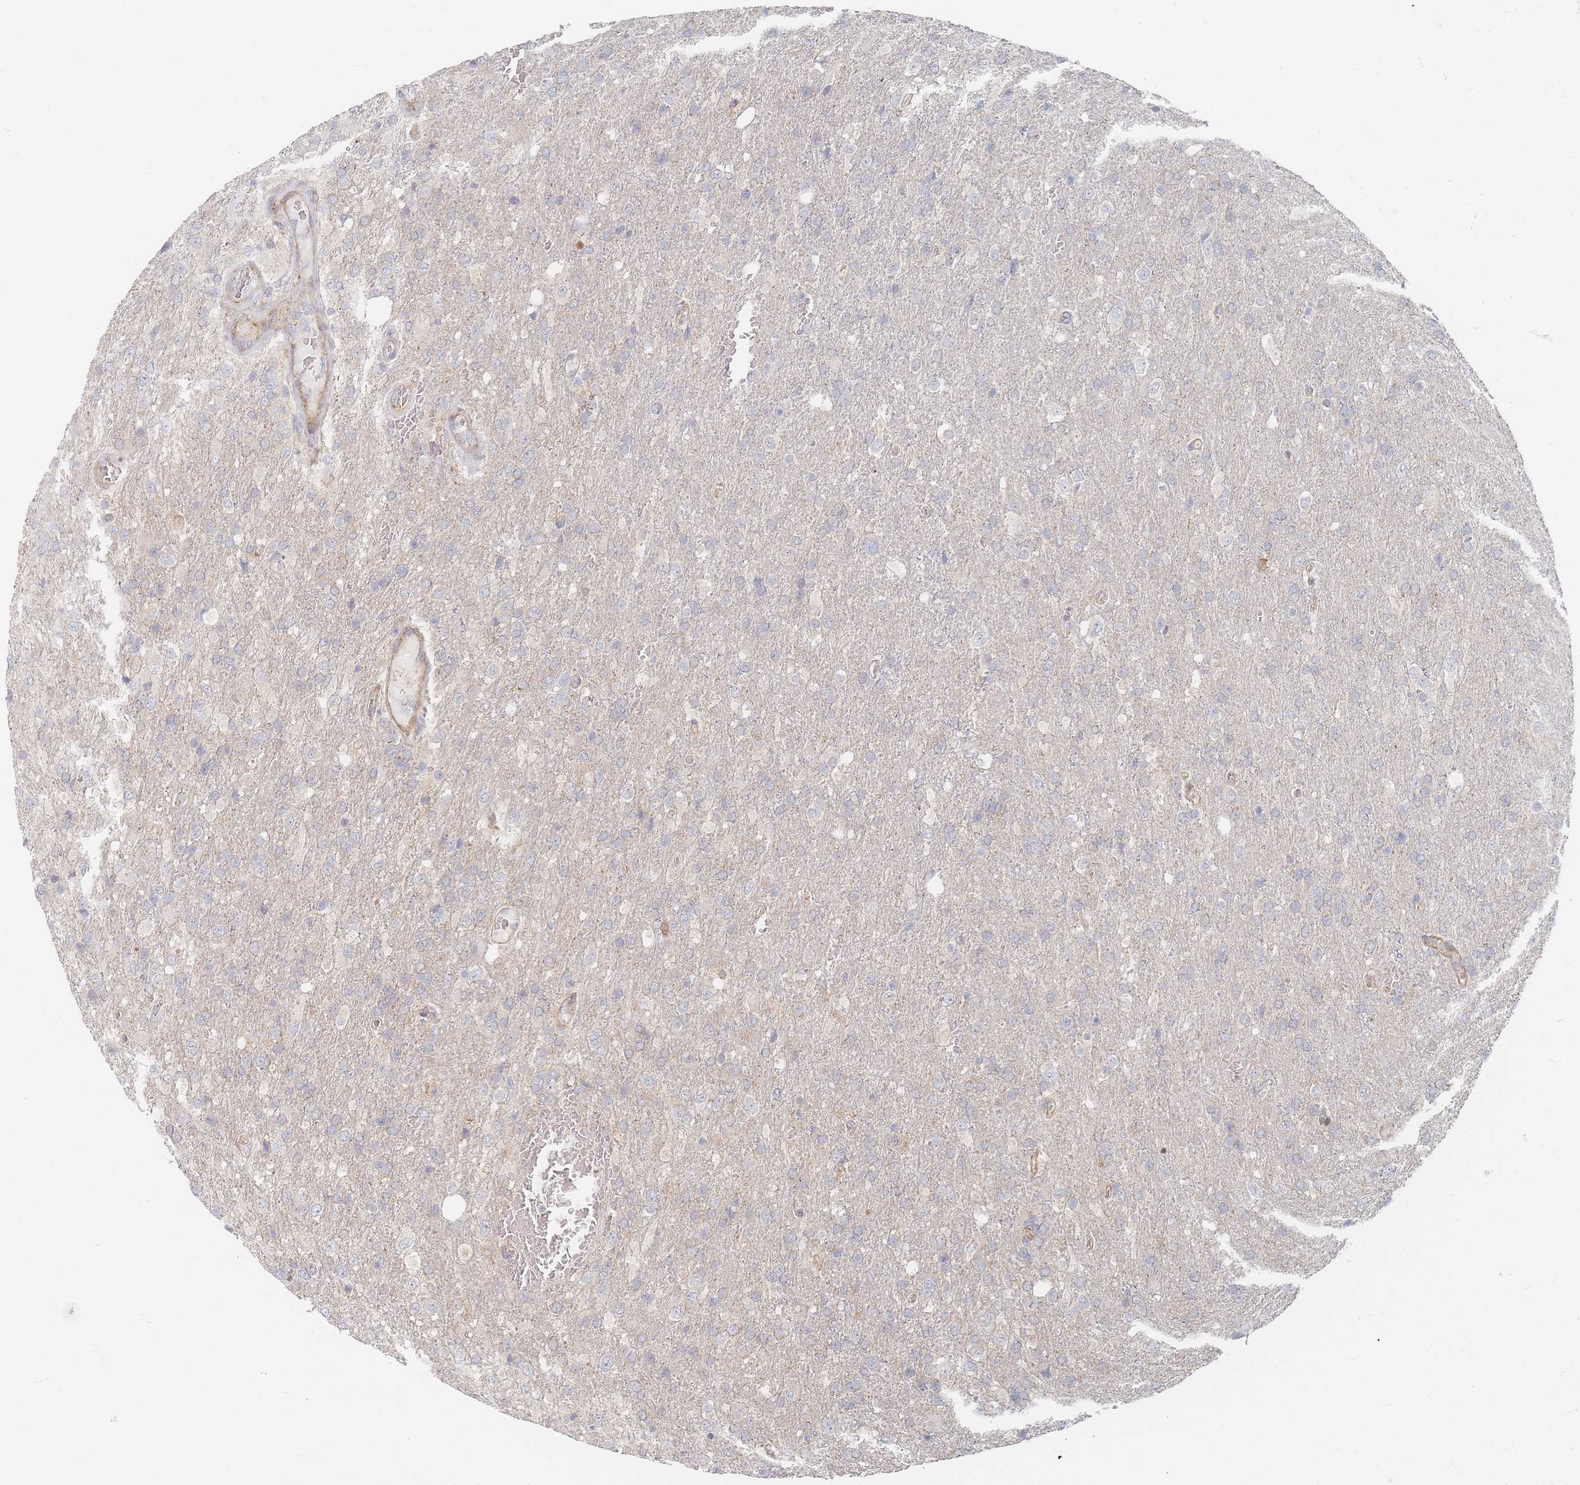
{"staining": {"intensity": "negative", "quantity": "none", "location": "none"}, "tissue": "glioma", "cell_type": "Tumor cells", "image_type": "cancer", "snomed": [{"axis": "morphology", "description": "Glioma, malignant, High grade"}, {"axis": "topography", "description": "Brain"}], "caption": "Tumor cells are negative for protein expression in human malignant glioma (high-grade).", "gene": "ZNF852", "patient": {"sex": "female", "age": 74}}